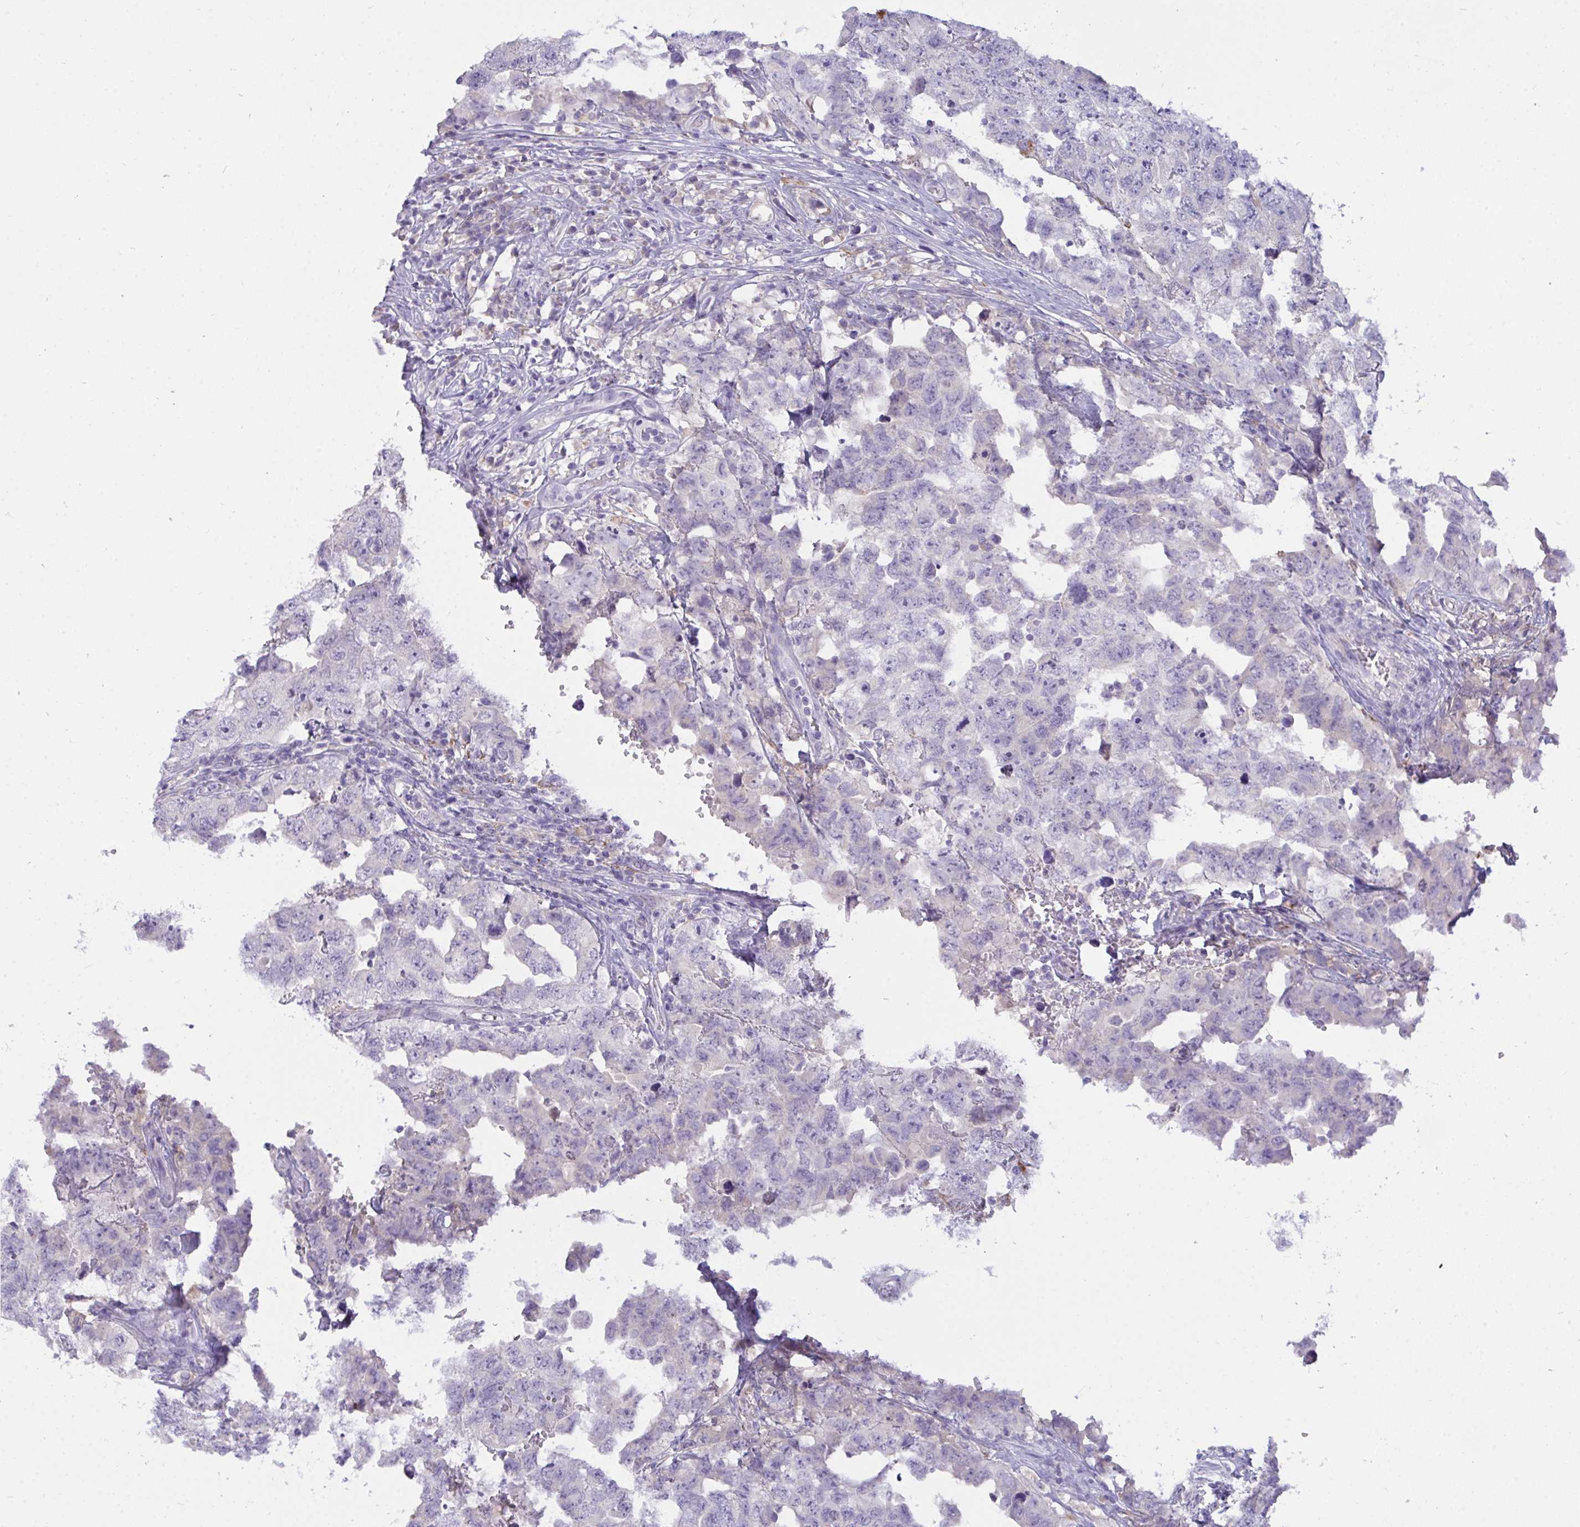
{"staining": {"intensity": "negative", "quantity": "none", "location": "none"}, "tissue": "testis cancer", "cell_type": "Tumor cells", "image_type": "cancer", "snomed": [{"axis": "morphology", "description": "Carcinoma, Embryonal, NOS"}, {"axis": "topography", "description": "Testis"}], "caption": "IHC of human embryonal carcinoma (testis) demonstrates no expression in tumor cells. (Brightfield microscopy of DAB immunohistochemistry (IHC) at high magnification).", "gene": "SEMA6B", "patient": {"sex": "male", "age": 22}}